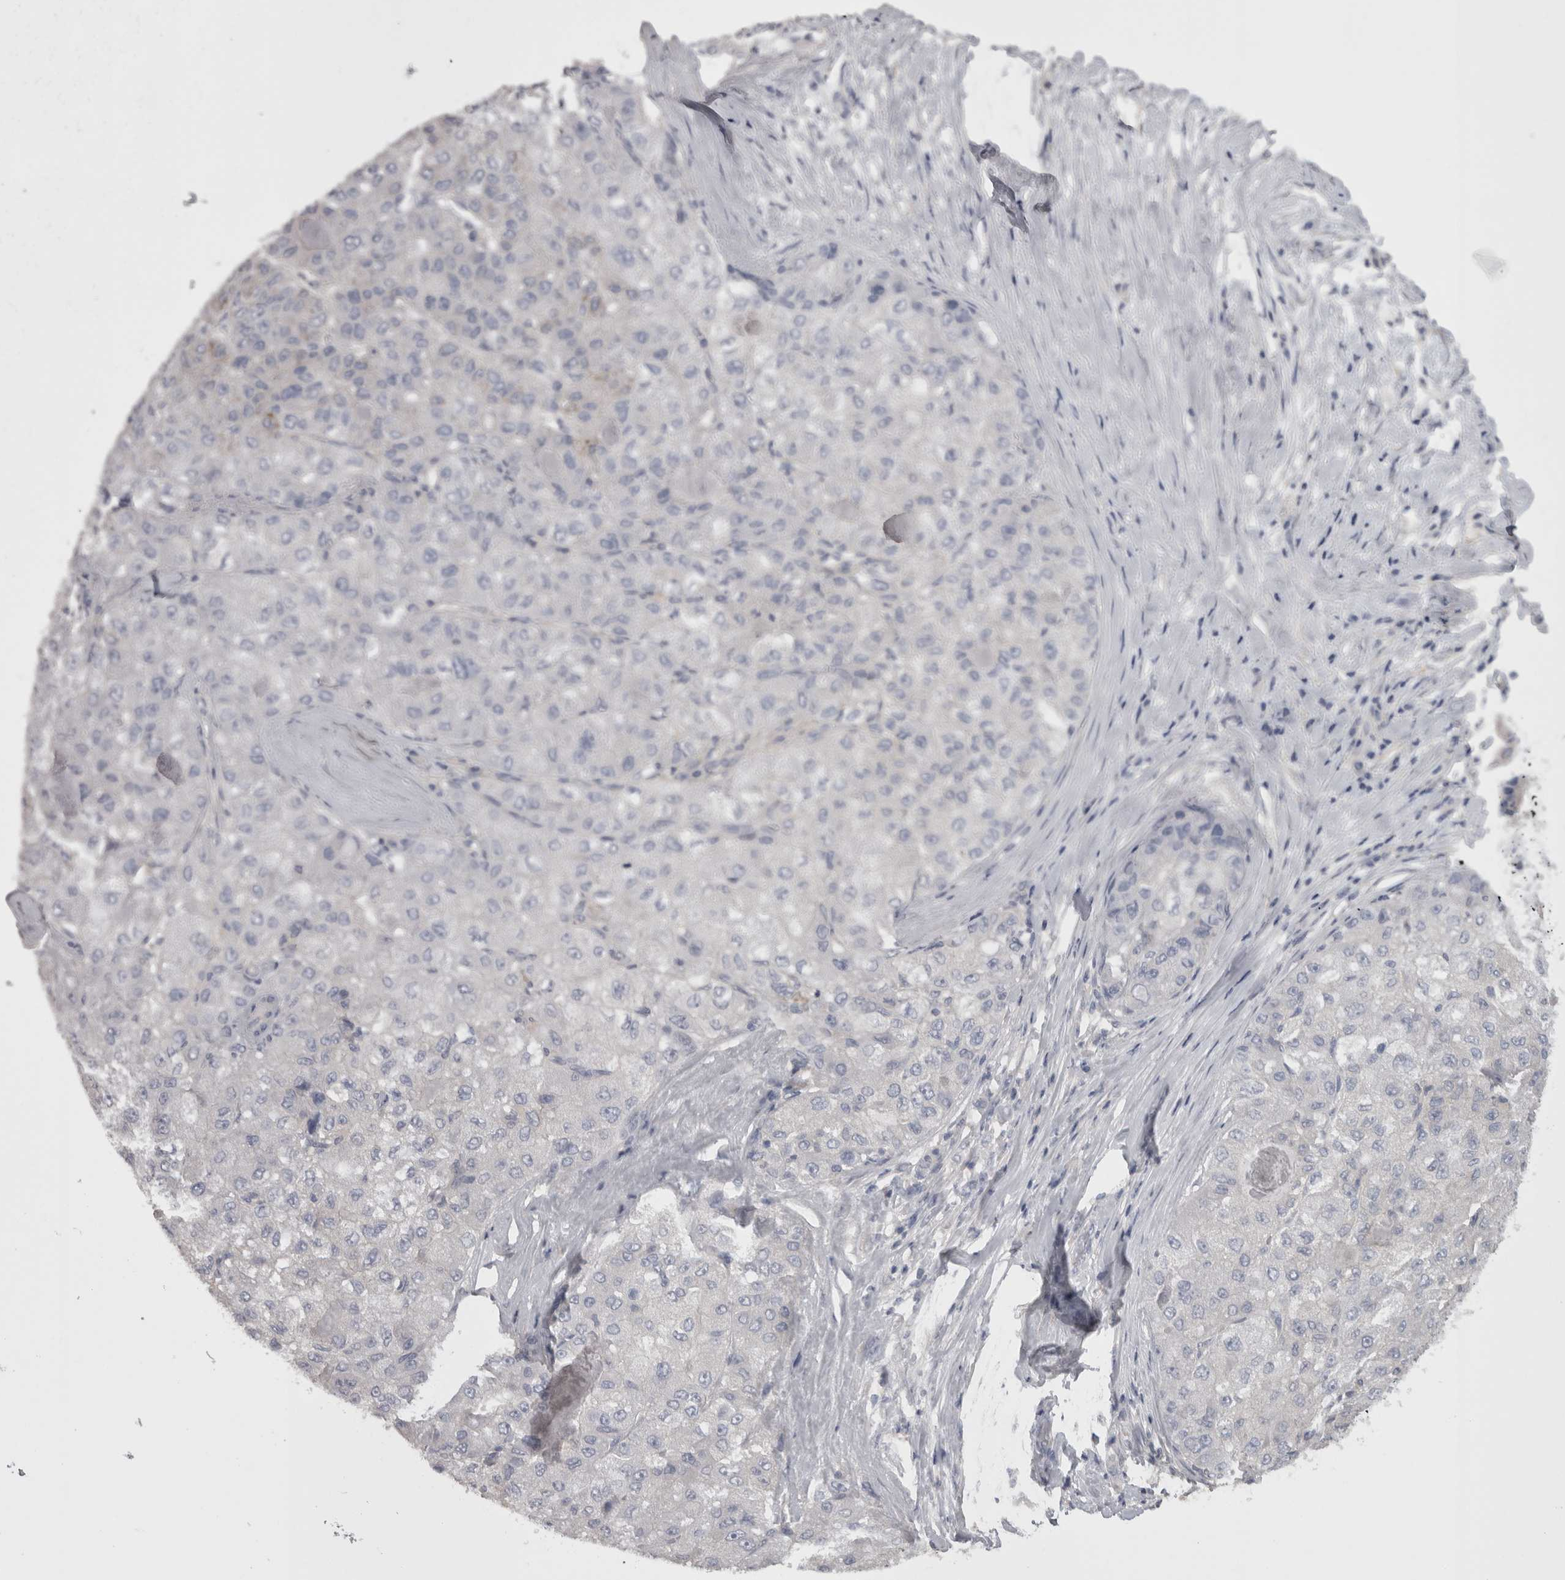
{"staining": {"intensity": "negative", "quantity": "none", "location": "none"}, "tissue": "liver cancer", "cell_type": "Tumor cells", "image_type": "cancer", "snomed": [{"axis": "morphology", "description": "Carcinoma, Hepatocellular, NOS"}, {"axis": "topography", "description": "Liver"}], "caption": "High magnification brightfield microscopy of liver hepatocellular carcinoma stained with DAB (brown) and counterstained with hematoxylin (blue): tumor cells show no significant positivity. Nuclei are stained in blue.", "gene": "CAMK2D", "patient": {"sex": "male", "age": 80}}